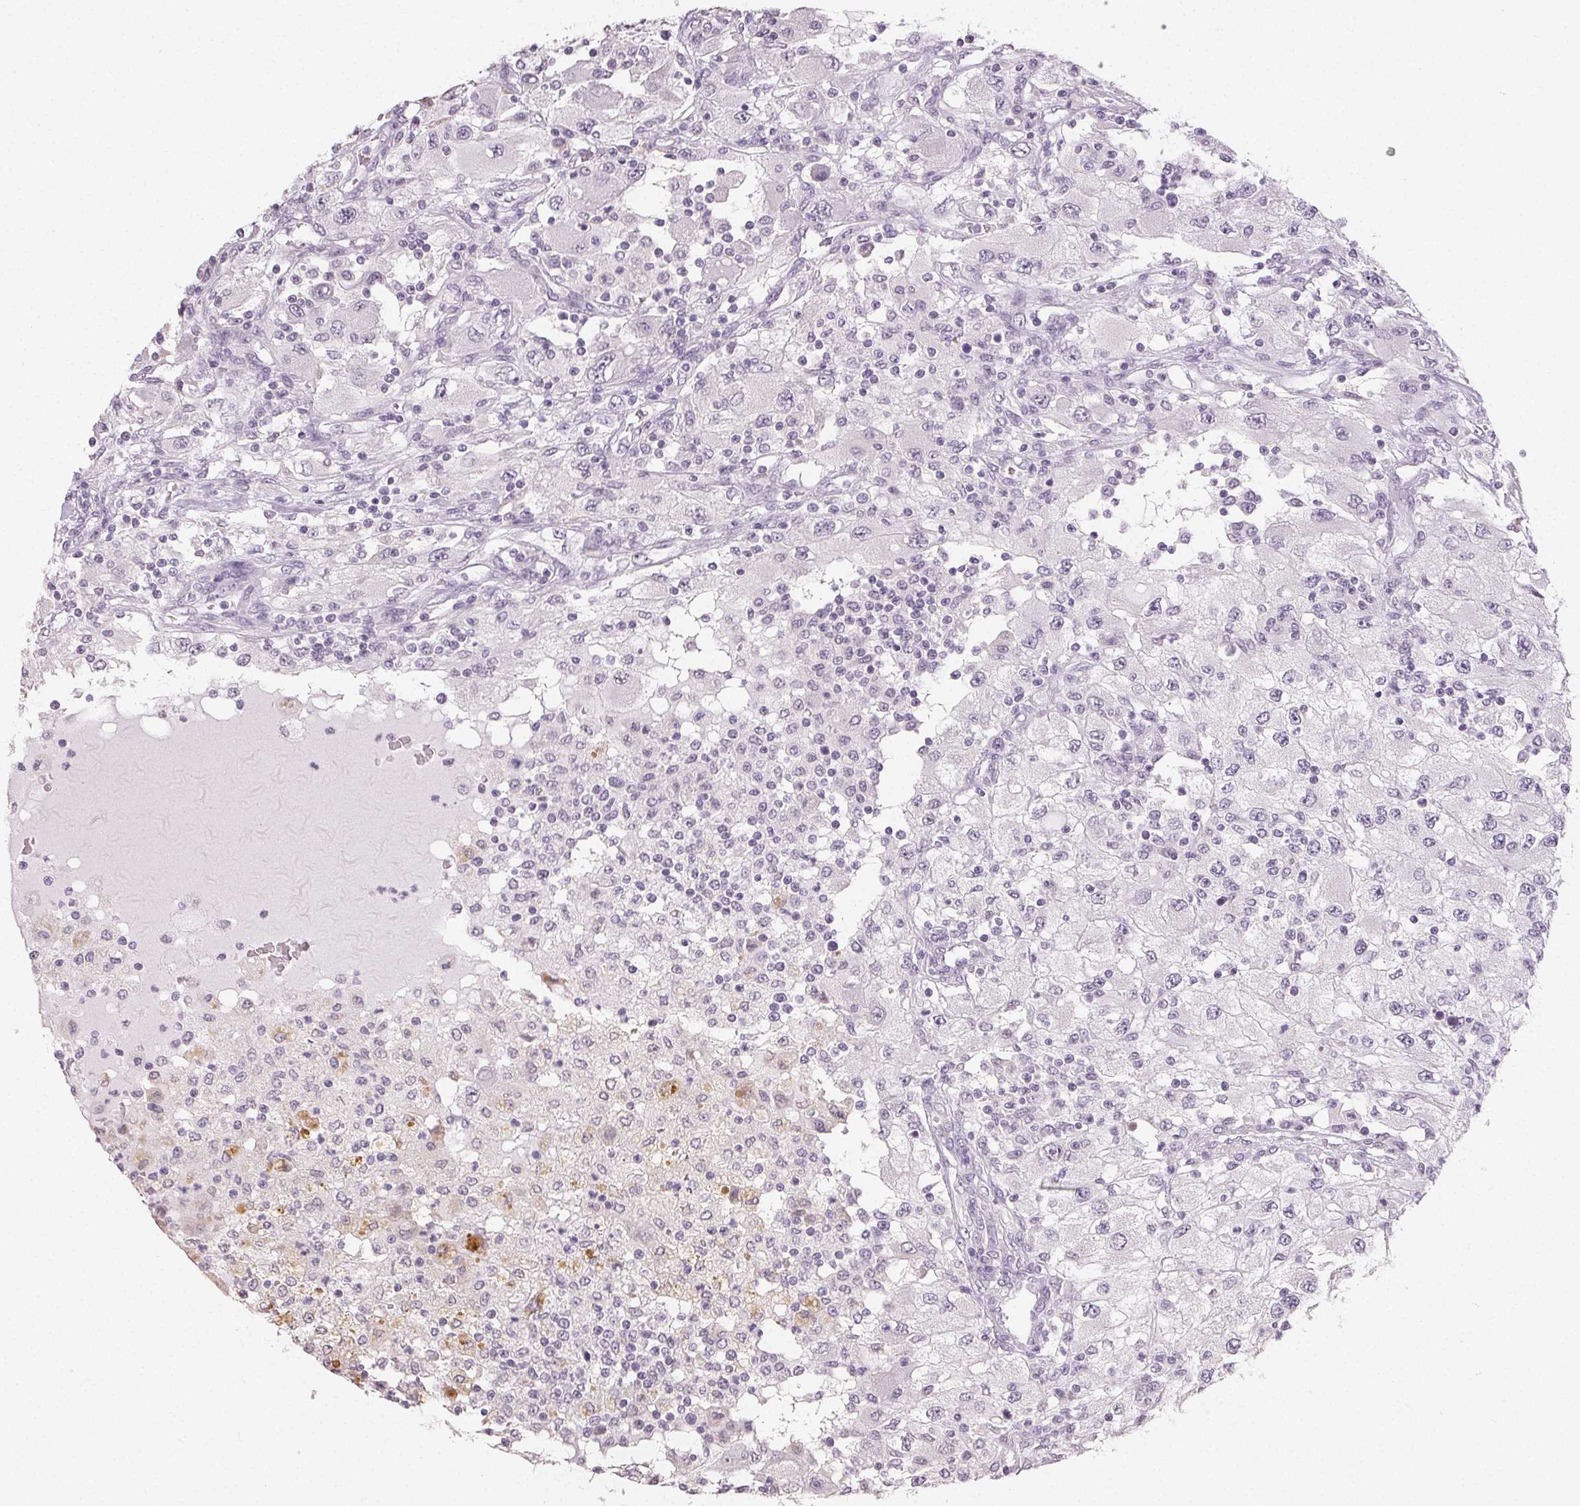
{"staining": {"intensity": "negative", "quantity": "none", "location": "none"}, "tissue": "renal cancer", "cell_type": "Tumor cells", "image_type": "cancer", "snomed": [{"axis": "morphology", "description": "Adenocarcinoma, NOS"}, {"axis": "topography", "description": "Kidney"}], "caption": "Renal cancer (adenocarcinoma) was stained to show a protein in brown. There is no significant positivity in tumor cells. (DAB immunohistochemistry with hematoxylin counter stain).", "gene": "TMEM174", "patient": {"sex": "female", "age": 67}}